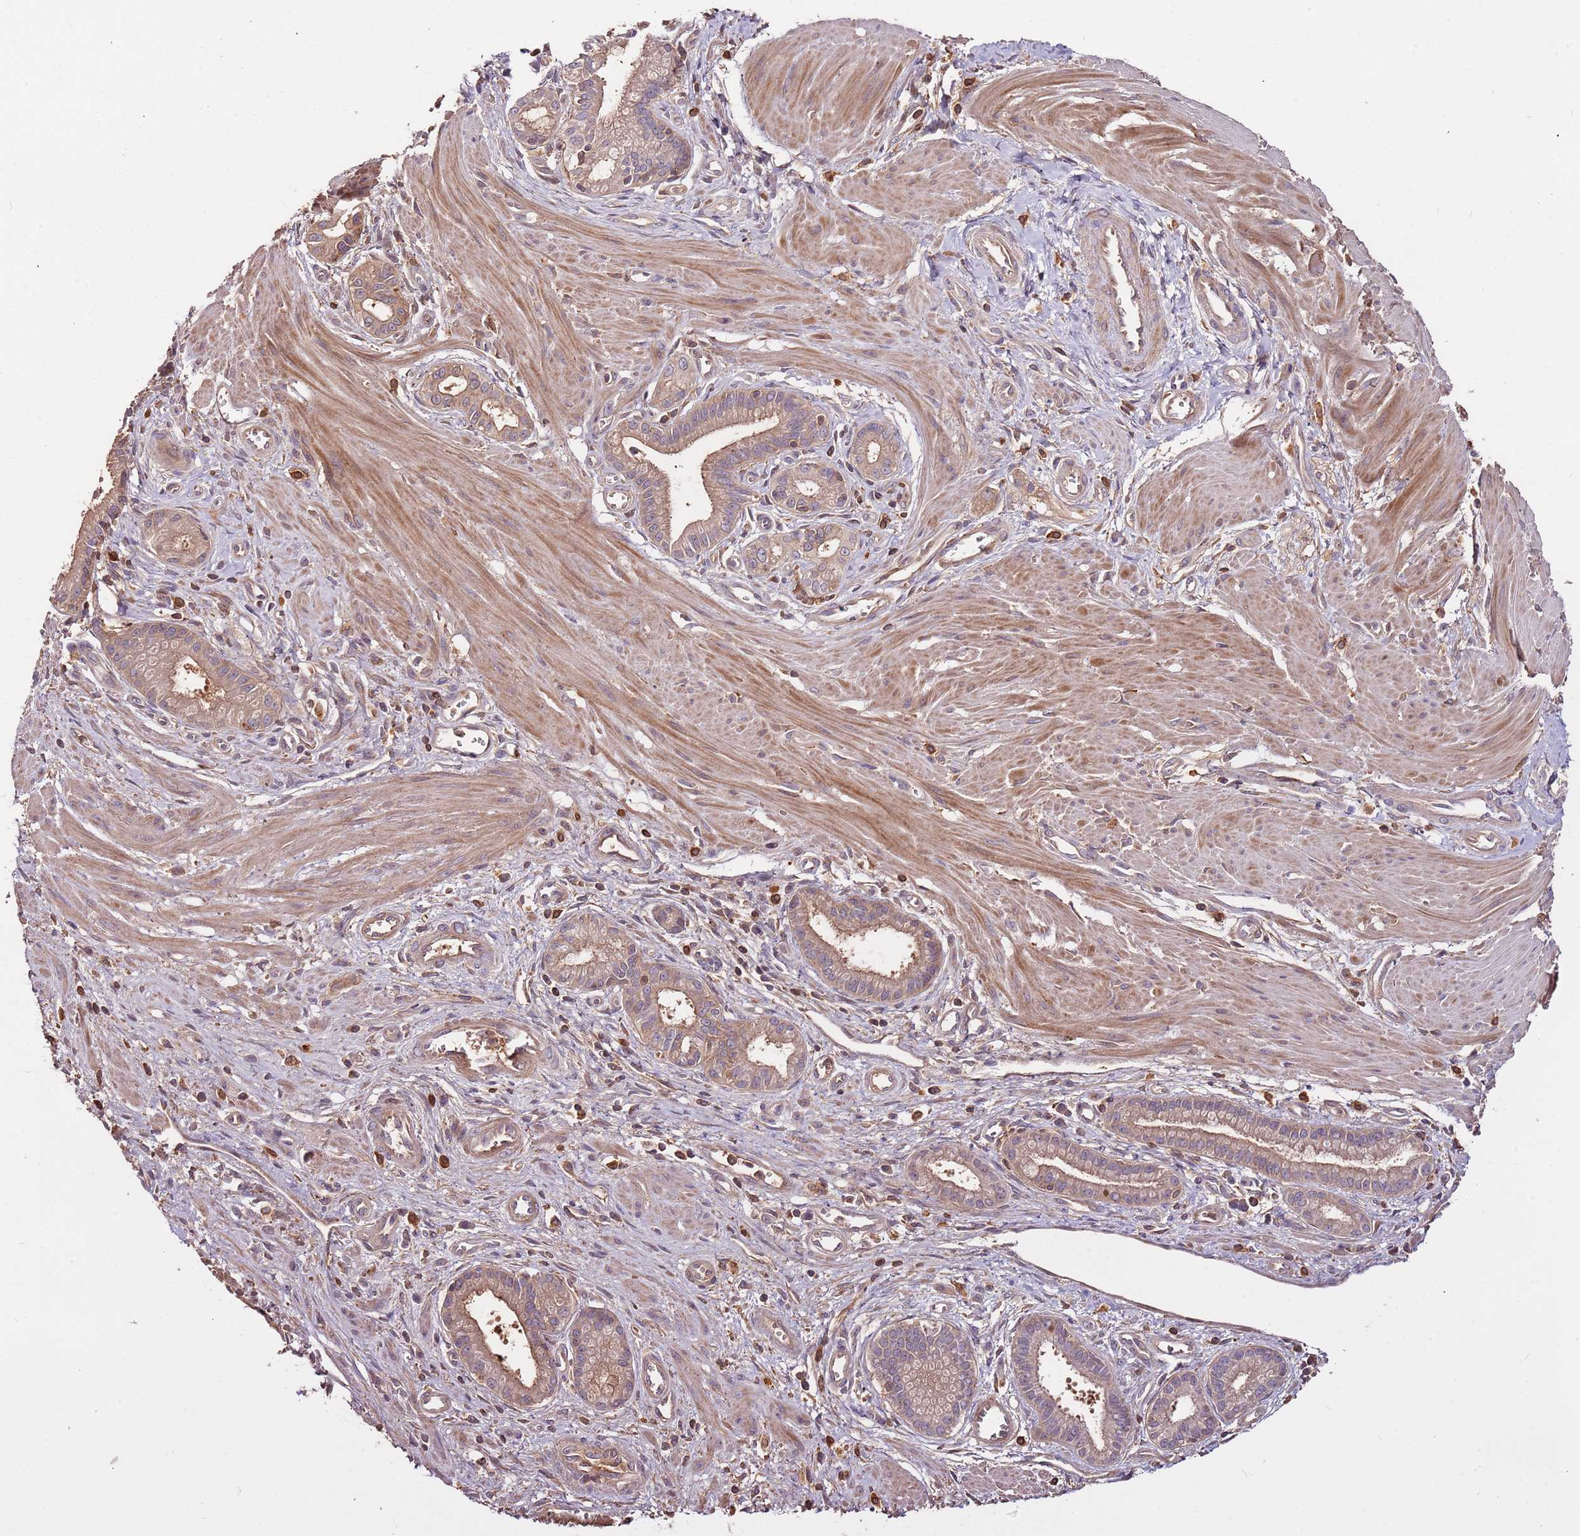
{"staining": {"intensity": "moderate", "quantity": "25%-75%", "location": "cytoplasmic/membranous"}, "tissue": "pancreatic cancer", "cell_type": "Tumor cells", "image_type": "cancer", "snomed": [{"axis": "morphology", "description": "Adenocarcinoma, NOS"}, {"axis": "topography", "description": "Pancreas"}], "caption": "Protein expression analysis of human pancreatic cancer reveals moderate cytoplasmic/membranous positivity in about 25%-75% of tumor cells. The staining was performed using DAB to visualize the protein expression in brown, while the nuclei were stained in blue with hematoxylin (Magnification: 20x).", "gene": "DENR", "patient": {"sex": "male", "age": 78}}